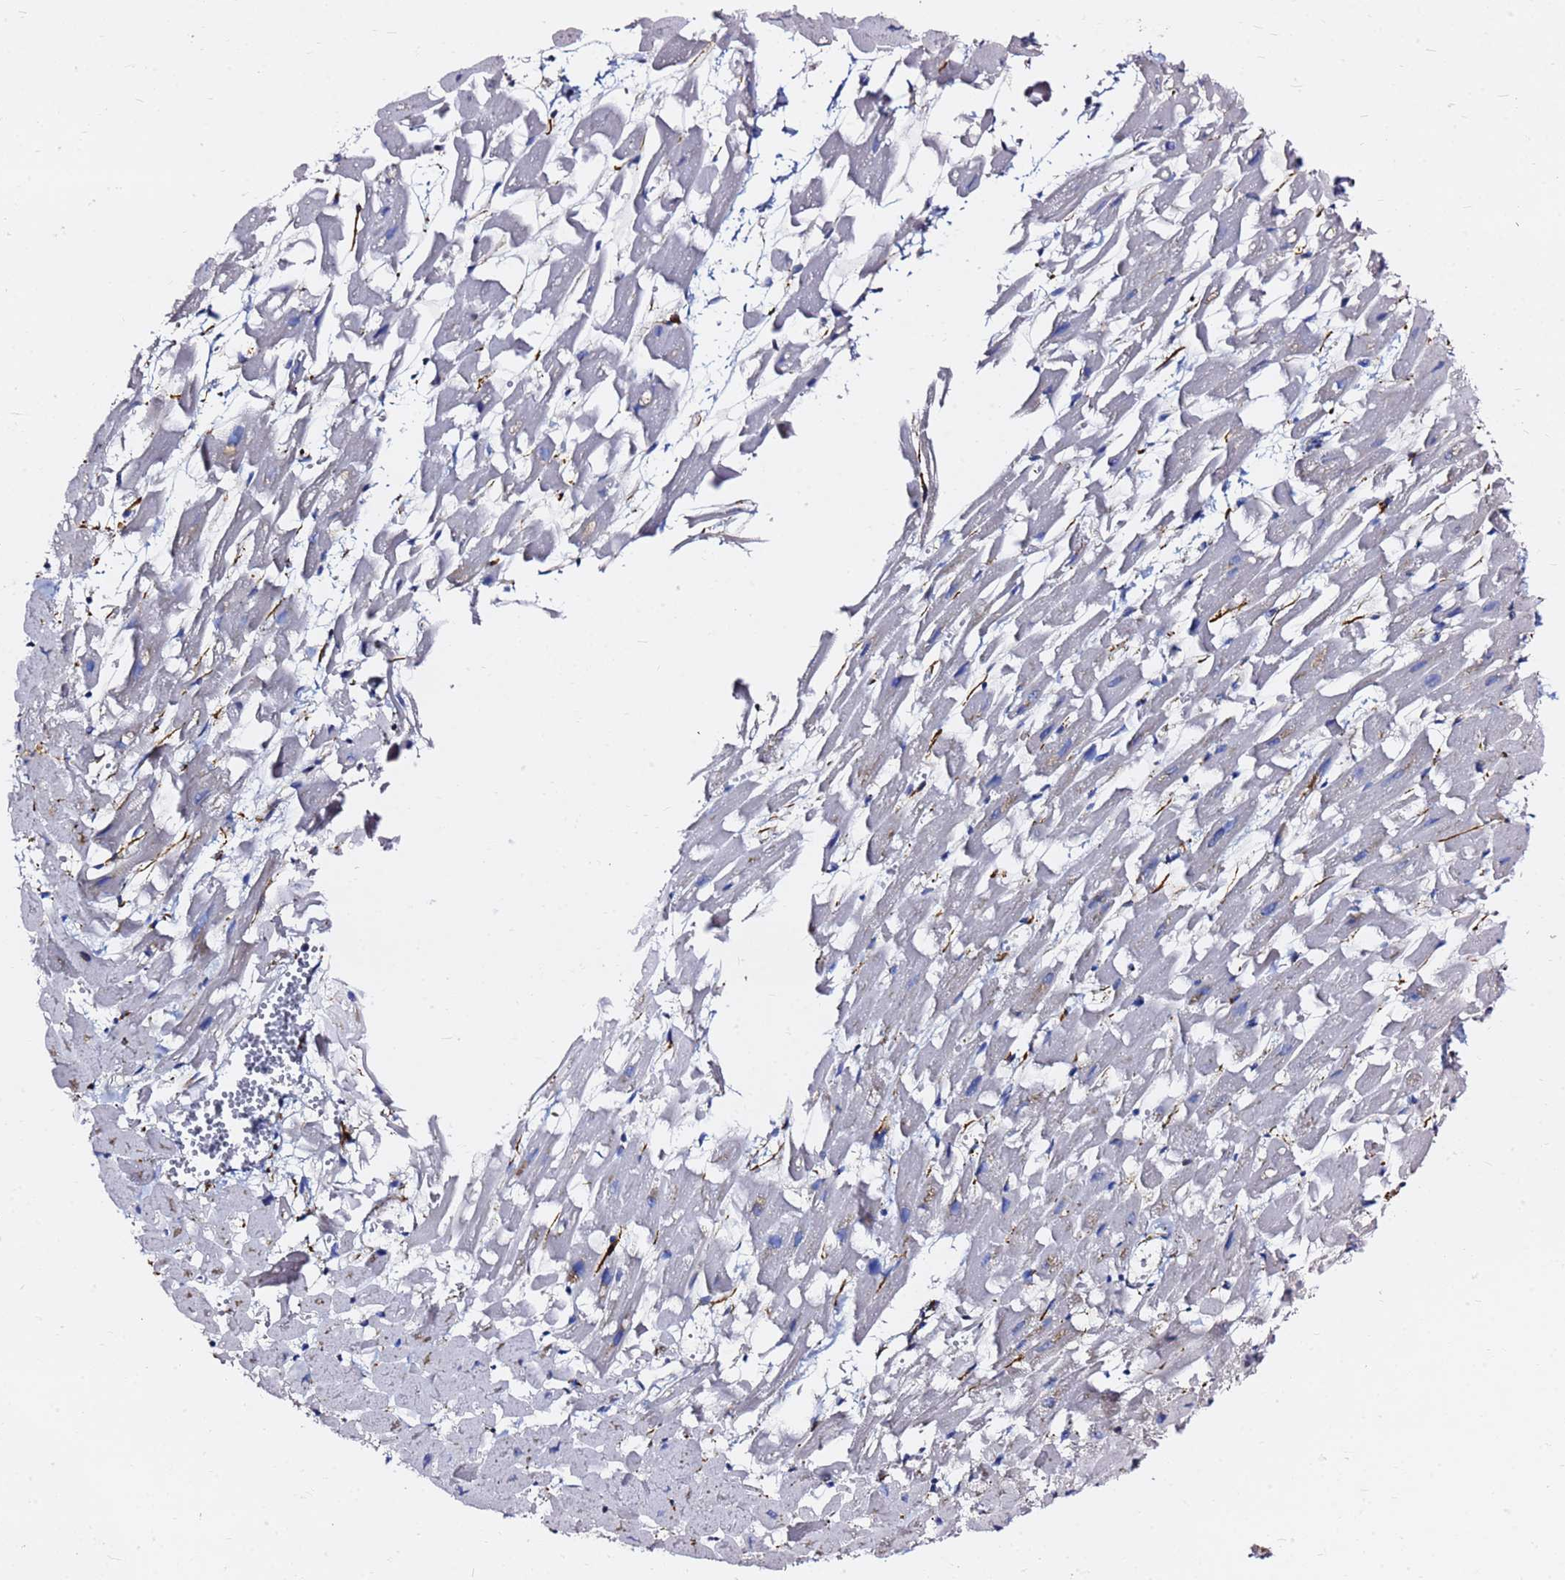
{"staining": {"intensity": "weak", "quantity": "25%-75%", "location": "cytoplasmic/membranous"}, "tissue": "heart muscle", "cell_type": "Cardiomyocytes", "image_type": "normal", "snomed": [{"axis": "morphology", "description": "Normal tissue, NOS"}, {"axis": "topography", "description": "Heart"}], "caption": "High-magnification brightfield microscopy of unremarkable heart muscle stained with DAB (3,3'-diaminobenzidine) (brown) and counterstained with hematoxylin (blue). cardiomyocytes exhibit weak cytoplasmic/membranous expression is present in about25%-75% of cells. Using DAB (3,3'-diaminobenzidine) (brown) and hematoxylin (blue) stains, captured at high magnification using brightfield microscopy.", "gene": "TUBA8", "patient": {"sex": "female", "age": 64}}